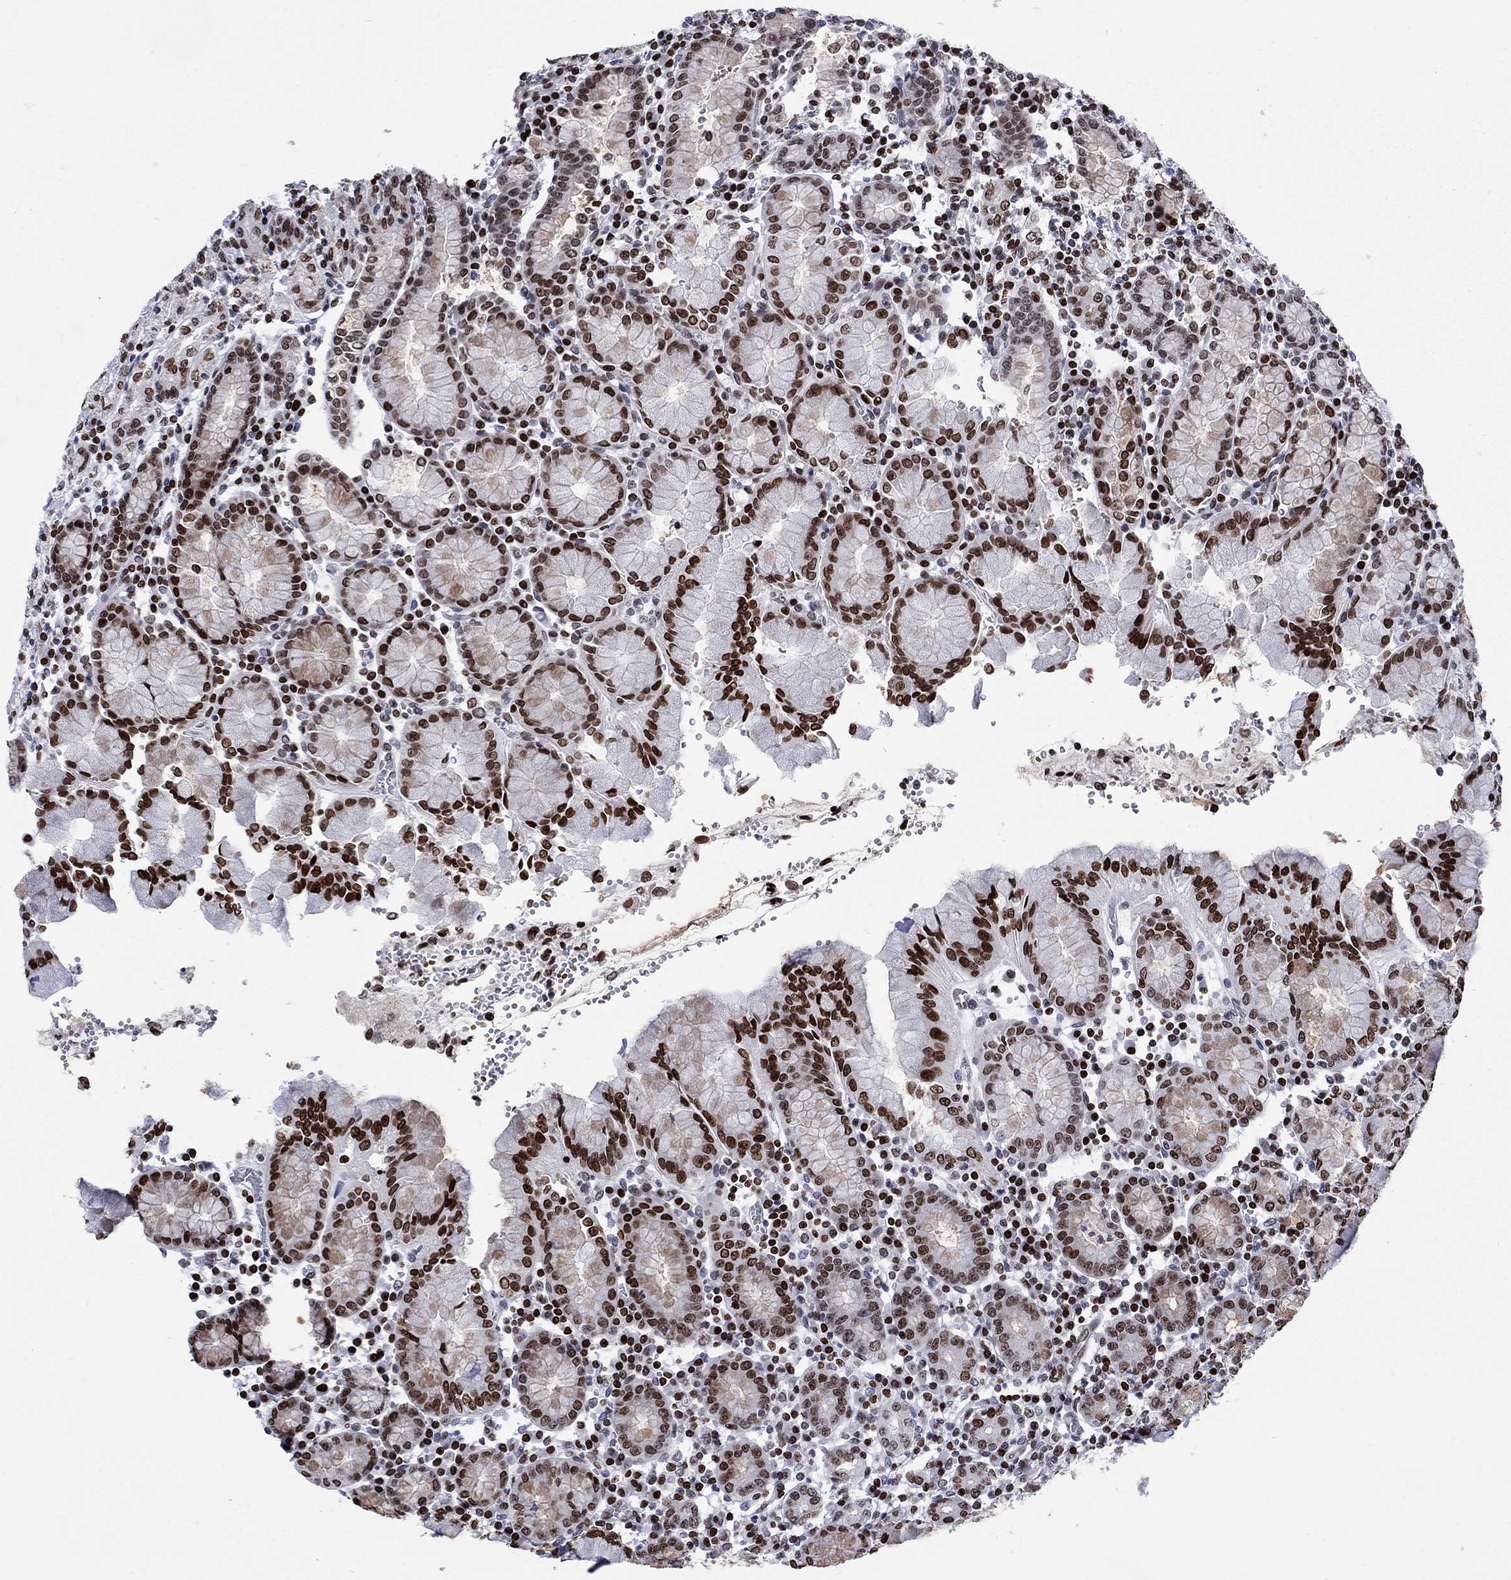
{"staining": {"intensity": "strong", "quantity": "25%-75%", "location": "nuclear"}, "tissue": "stomach", "cell_type": "Glandular cells", "image_type": "normal", "snomed": [{"axis": "morphology", "description": "Normal tissue, NOS"}, {"axis": "topography", "description": "Stomach, upper"}, {"axis": "topography", "description": "Stomach"}], "caption": "Protein expression analysis of normal human stomach reveals strong nuclear positivity in about 25%-75% of glandular cells. (Stains: DAB in brown, nuclei in blue, Microscopy: brightfield microscopy at high magnification).", "gene": "HMGA1", "patient": {"sex": "male", "age": 62}}